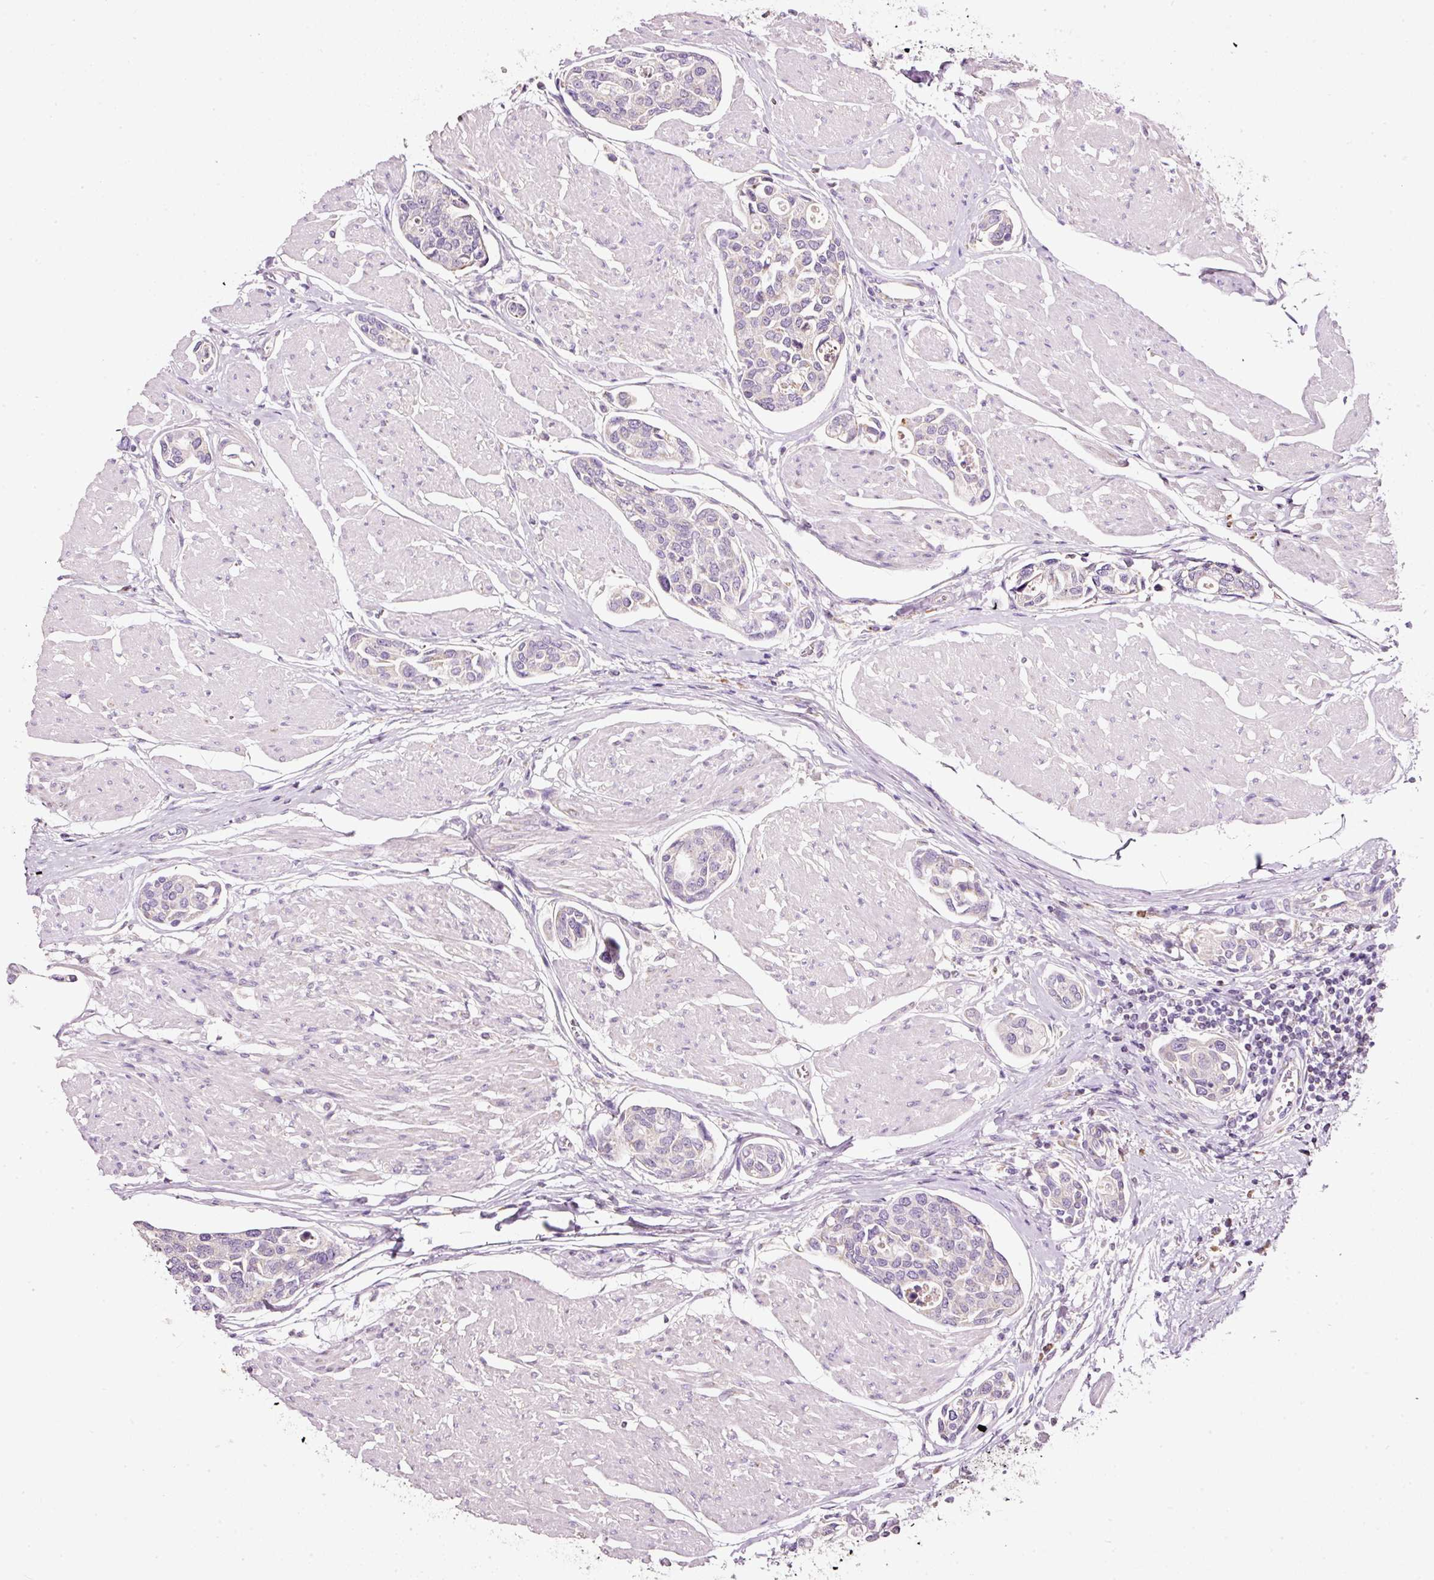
{"staining": {"intensity": "negative", "quantity": "none", "location": "none"}, "tissue": "urothelial cancer", "cell_type": "Tumor cells", "image_type": "cancer", "snomed": [{"axis": "morphology", "description": "Urothelial carcinoma, High grade"}, {"axis": "topography", "description": "Urinary bladder"}], "caption": "Tumor cells are negative for brown protein staining in urothelial cancer.", "gene": "NDUFA1", "patient": {"sex": "male", "age": 78}}